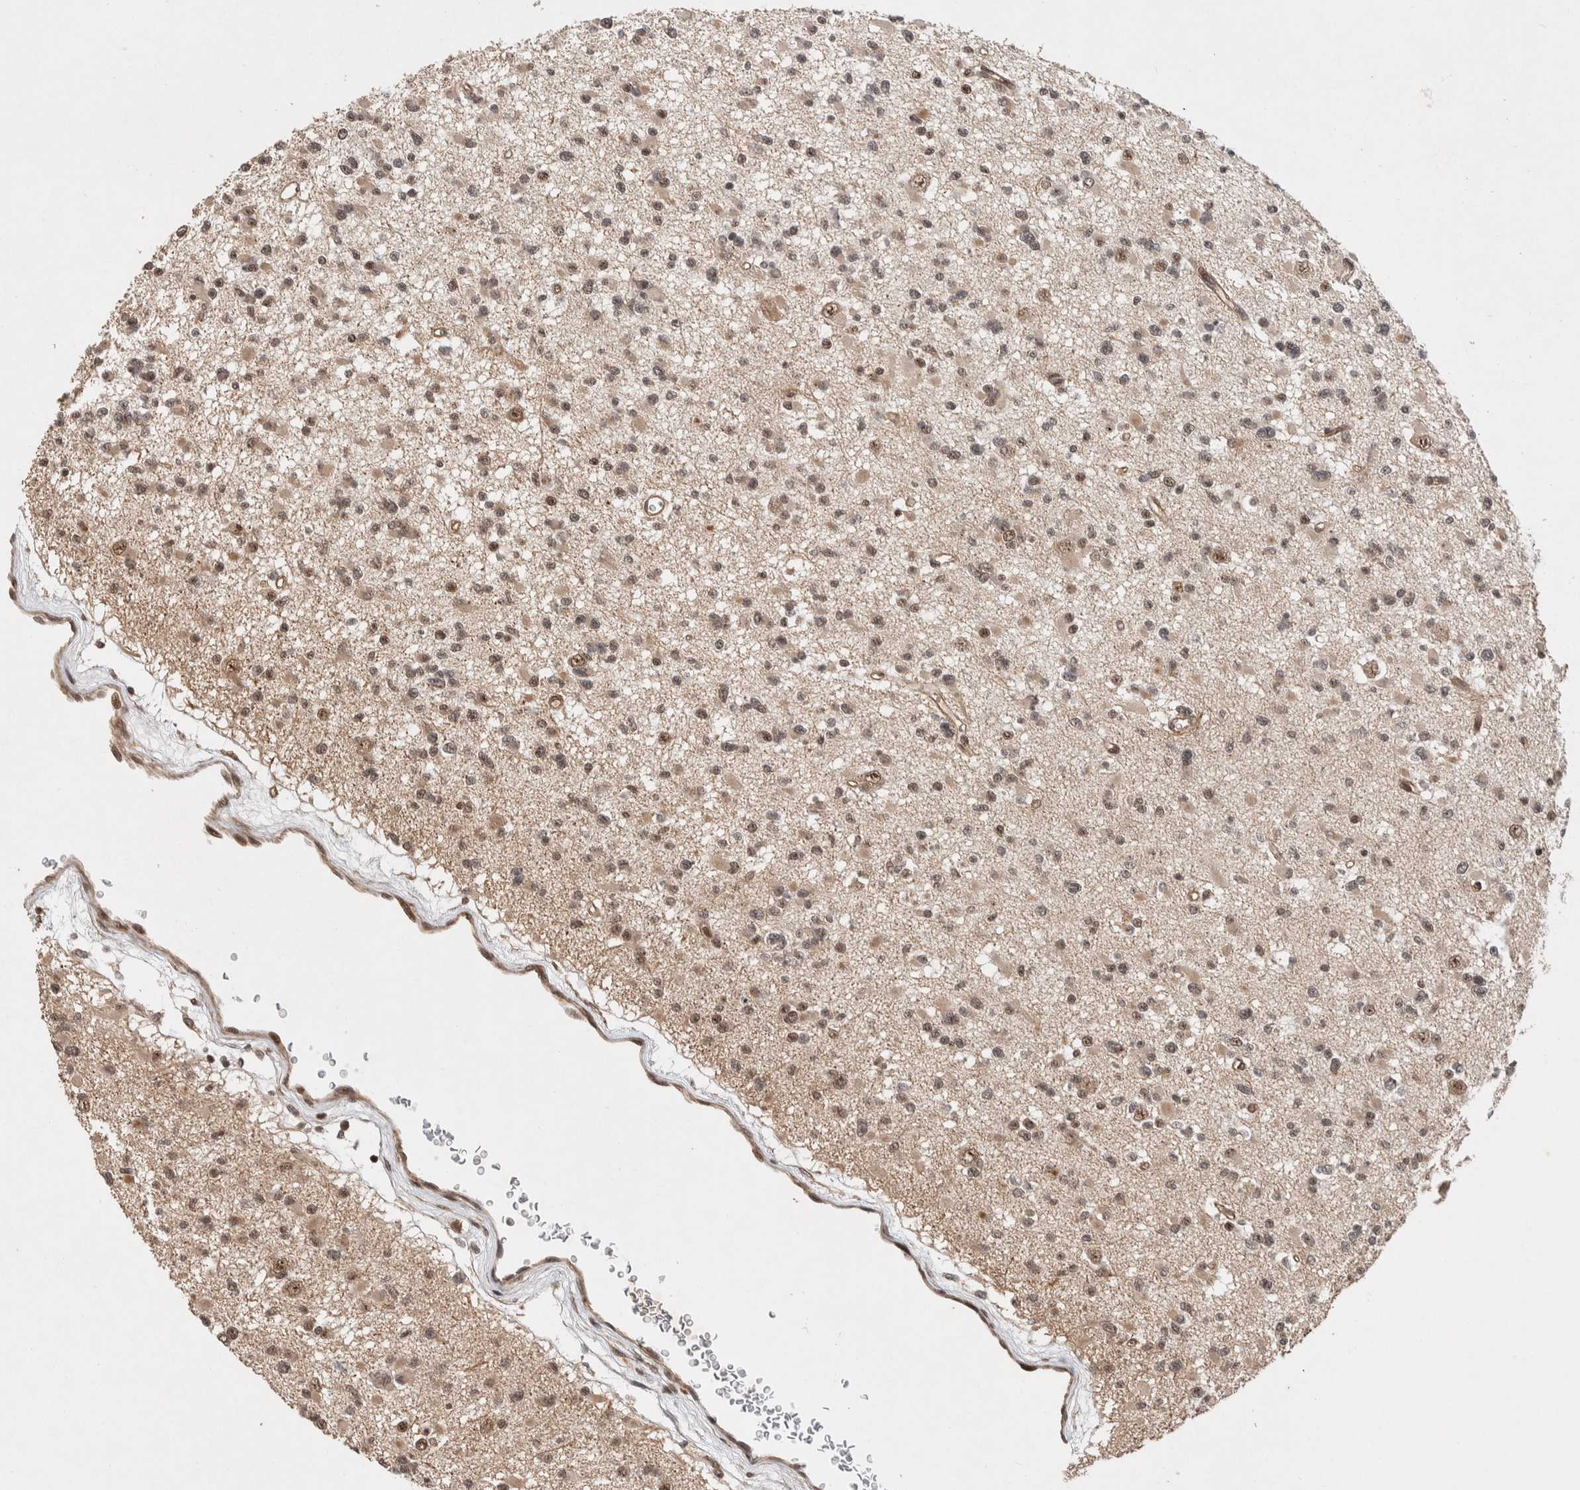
{"staining": {"intensity": "moderate", "quantity": ">75%", "location": "cytoplasmic/membranous,nuclear"}, "tissue": "glioma", "cell_type": "Tumor cells", "image_type": "cancer", "snomed": [{"axis": "morphology", "description": "Glioma, malignant, Low grade"}, {"axis": "topography", "description": "Brain"}], "caption": "IHC (DAB (3,3'-diaminobenzidine)) staining of malignant low-grade glioma demonstrates moderate cytoplasmic/membranous and nuclear protein staining in approximately >75% of tumor cells.", "gene": "TOR1B", "patient": {"sex": "female", "age": 22}}